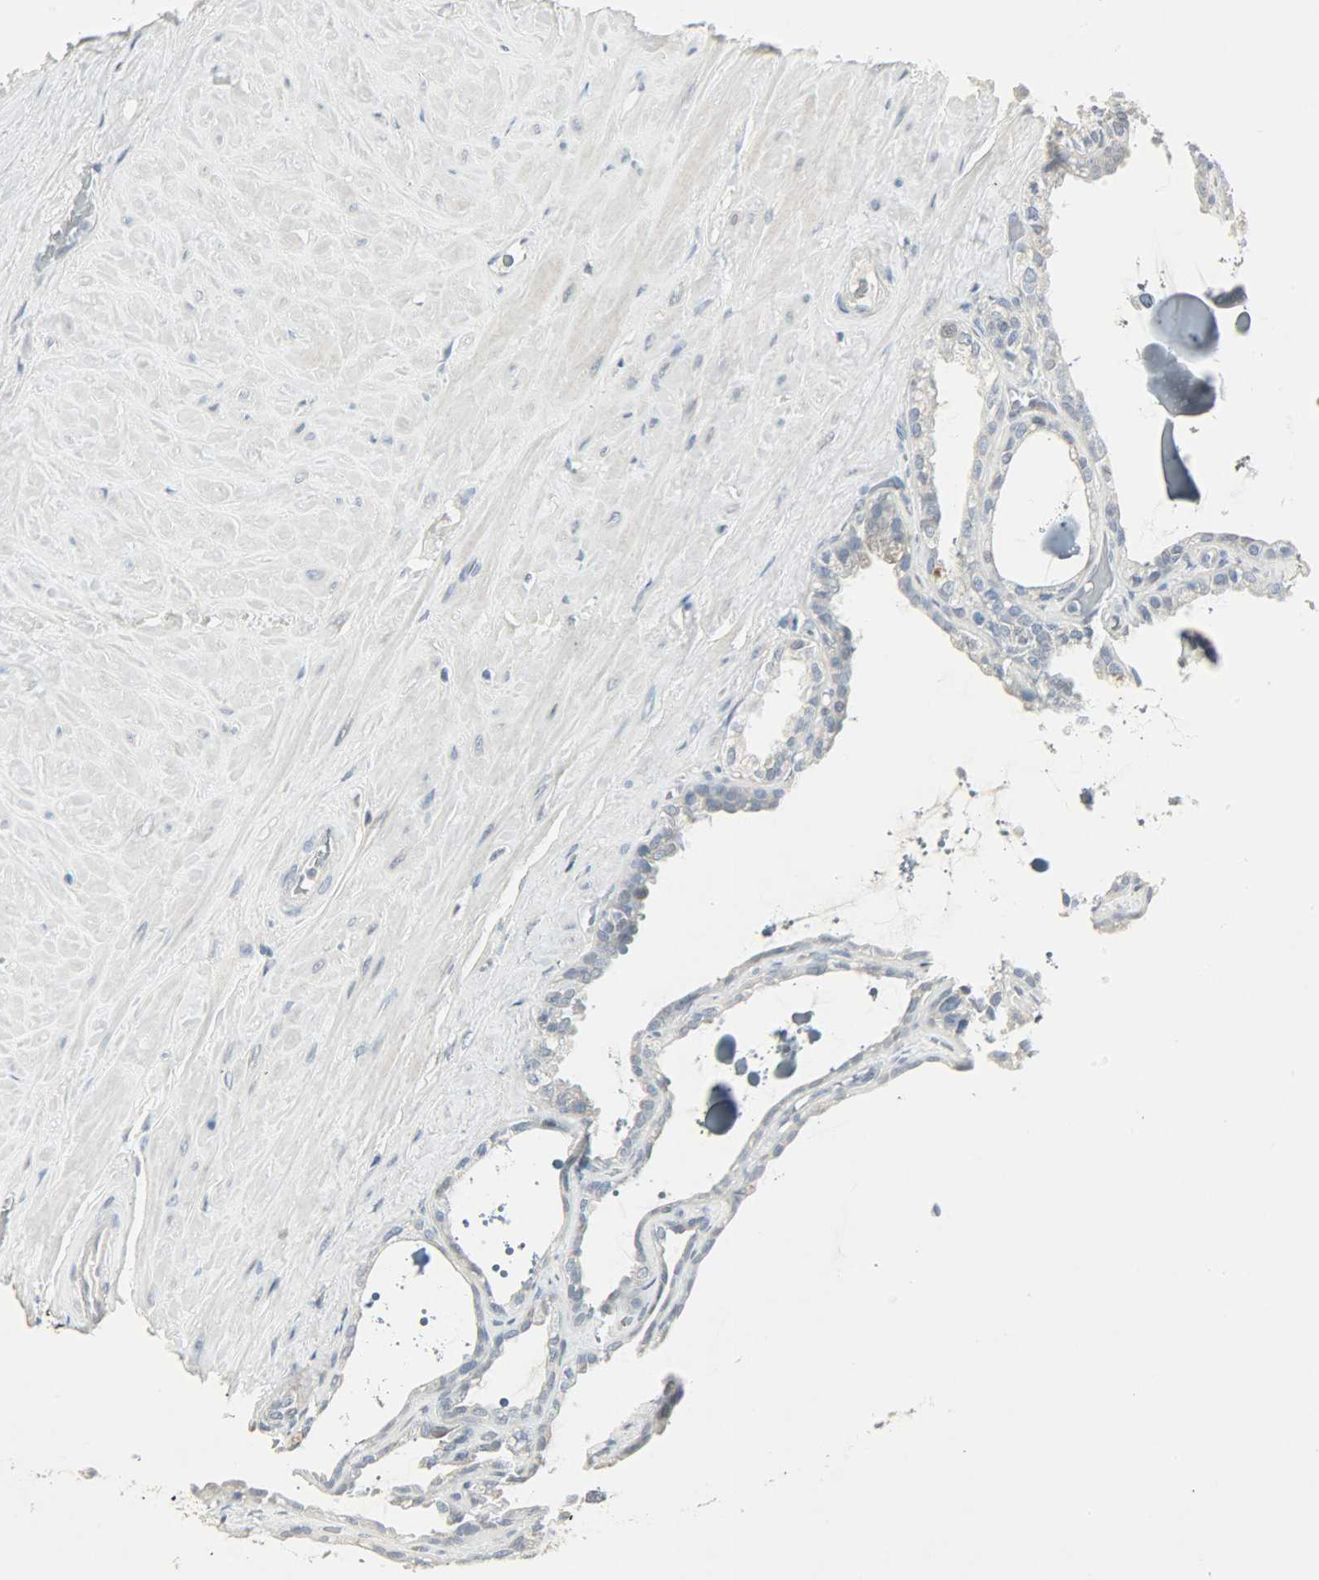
{"staining": {"intensity": "weak", "quantity": "25%-75%", "location": "cytoplasmic/membranous"}, "tissue": "seminal vesicle", "cell_type": "Glandular cells", "image_type": "normal", "snomed": [{"axis": "morphology", "description": "Normal tissue, NOS"}, {"axis": "morphology", "description": "Inflammation, NOS"}, {"axis": "topography", "description": "Urinary bladder"}, {"axis": "topography", "description": "Prostate"}, {"axis": "topography", "description": "Seminal veicle"}], "caption": "A low amount of weak cytoplasmic/membranous positivity is identified in approximately 25%-75% of glandular cells in unremarkable seminal vesicle. Using DAB (3,3'-diaminobenzidine) (brown) and hematoxylin (blue) stains, captured at high magnification using brightfield microscopy.", "gene": "CAMK4", "patient": {"sex": "male", "age": 82}}